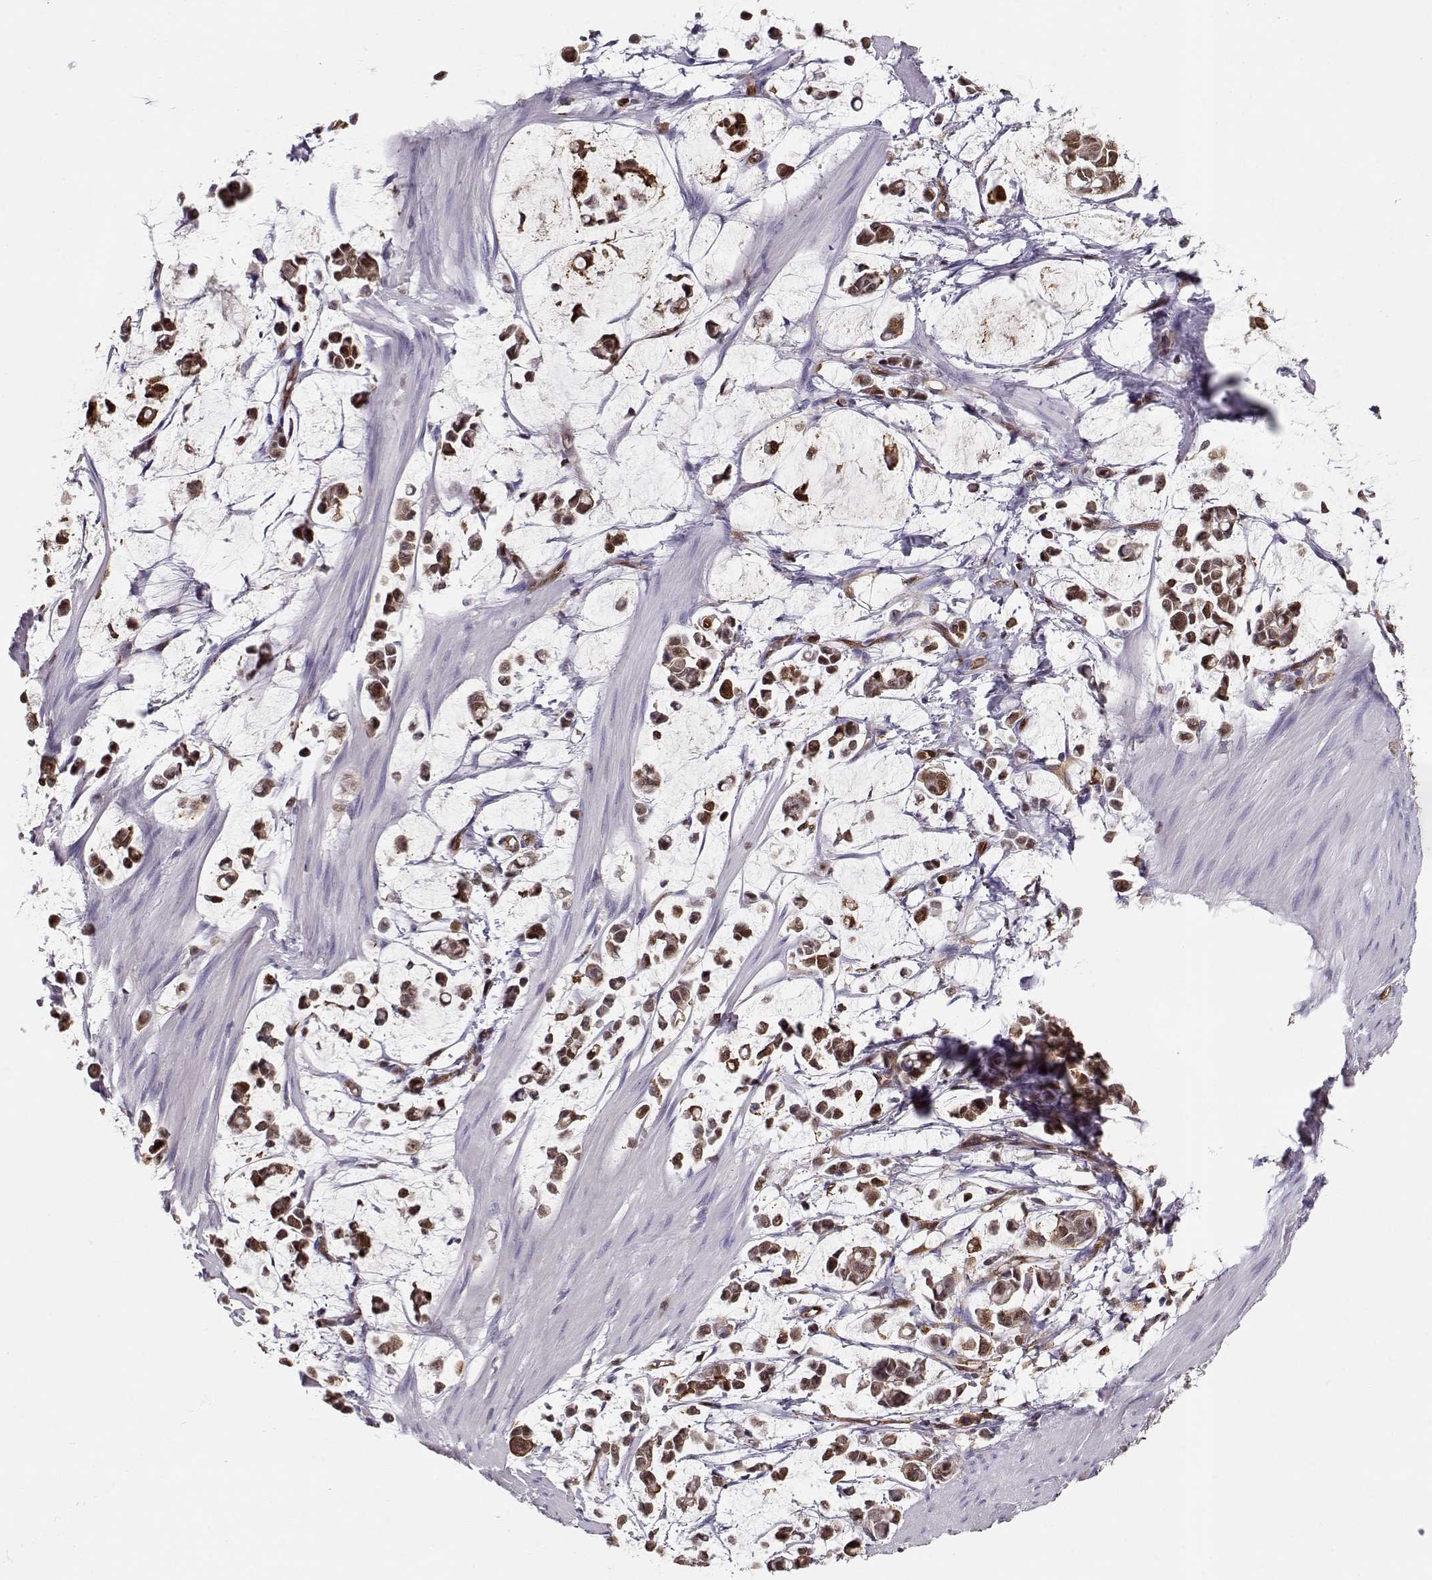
{"staining": {"intensity": "moderate", "quantity": ">75%", "location": "nuclear"}, "tissue": "stomach cancer", "cell_type": "Tumor cells", "image_type": "cancer", "snomed": [{"axis": "morphology", "description": "Adenocarcinoma, NOS"}, {"axis": "topography", "description": "Stomach"}], "caption": "DAB (3,3'-diaminobenzidine) immunohistochemical staining of adenocarcinoma (stomach) exhibits moderate nuclear protein positivity in about >75% of tumor cells.", "gene": "PNP", "patient": {"sex": "male", "age": 82}}